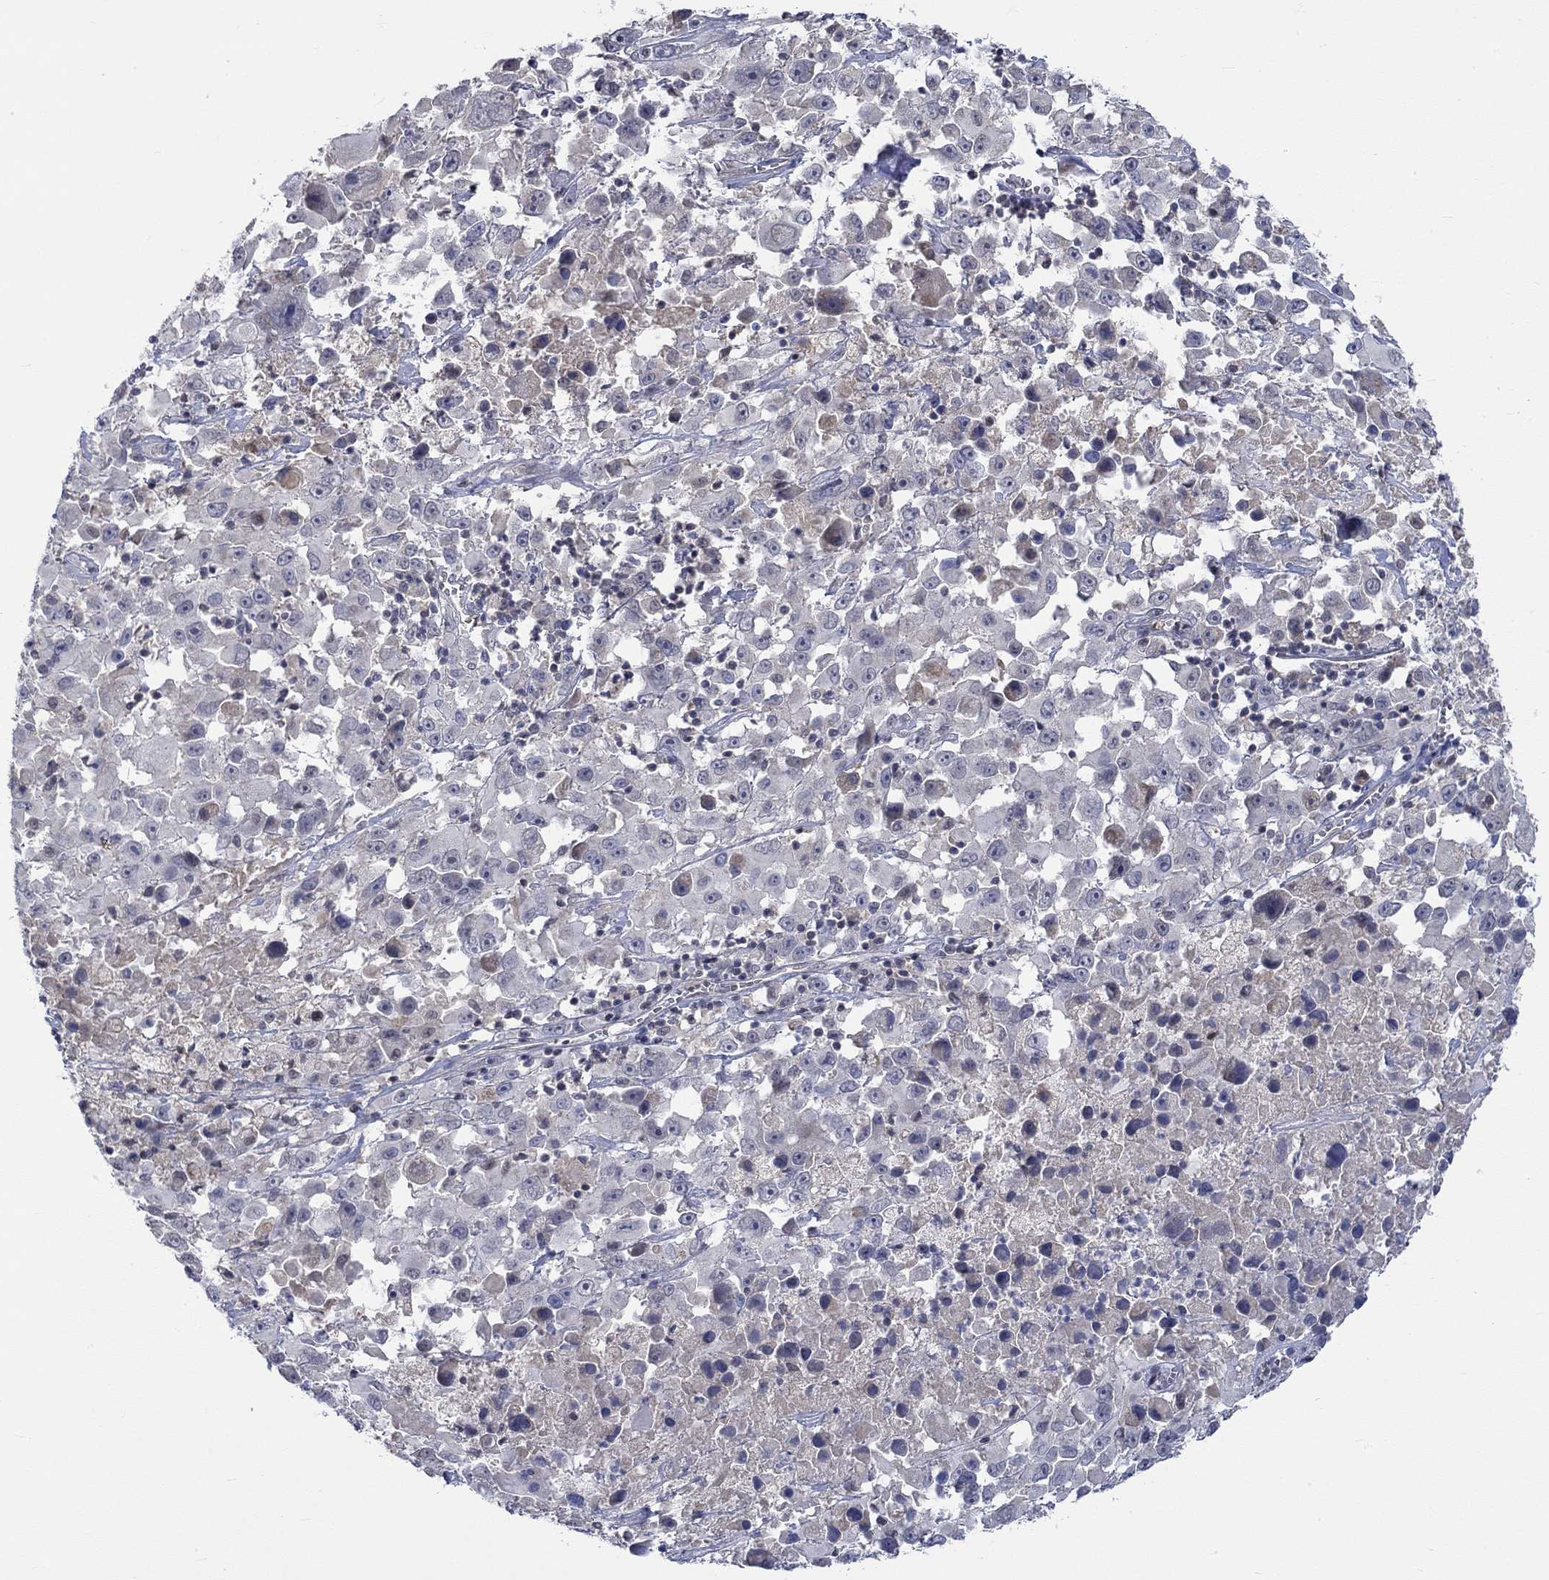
{"staining": {"intensity": "weak", "quantity": "<25%", "location": "cytoplasmic/membranous"}, "tissue": "melanoma", "cell_type": "Tumor cells", "image_type": "cancer", "snomed": [{"axis": "morphology", "description": "Malignant melanoma, Metastatic site"}, {"axis": "topography", "description": "Lymph node"}], "caption": "Immunohistochemistry (IHC) of human malignant melanoma (metastatic site) demonstrates no positivity in tumor cells.", "gene": "WASF1", "patient": {"sex": "male", "age": 50}}